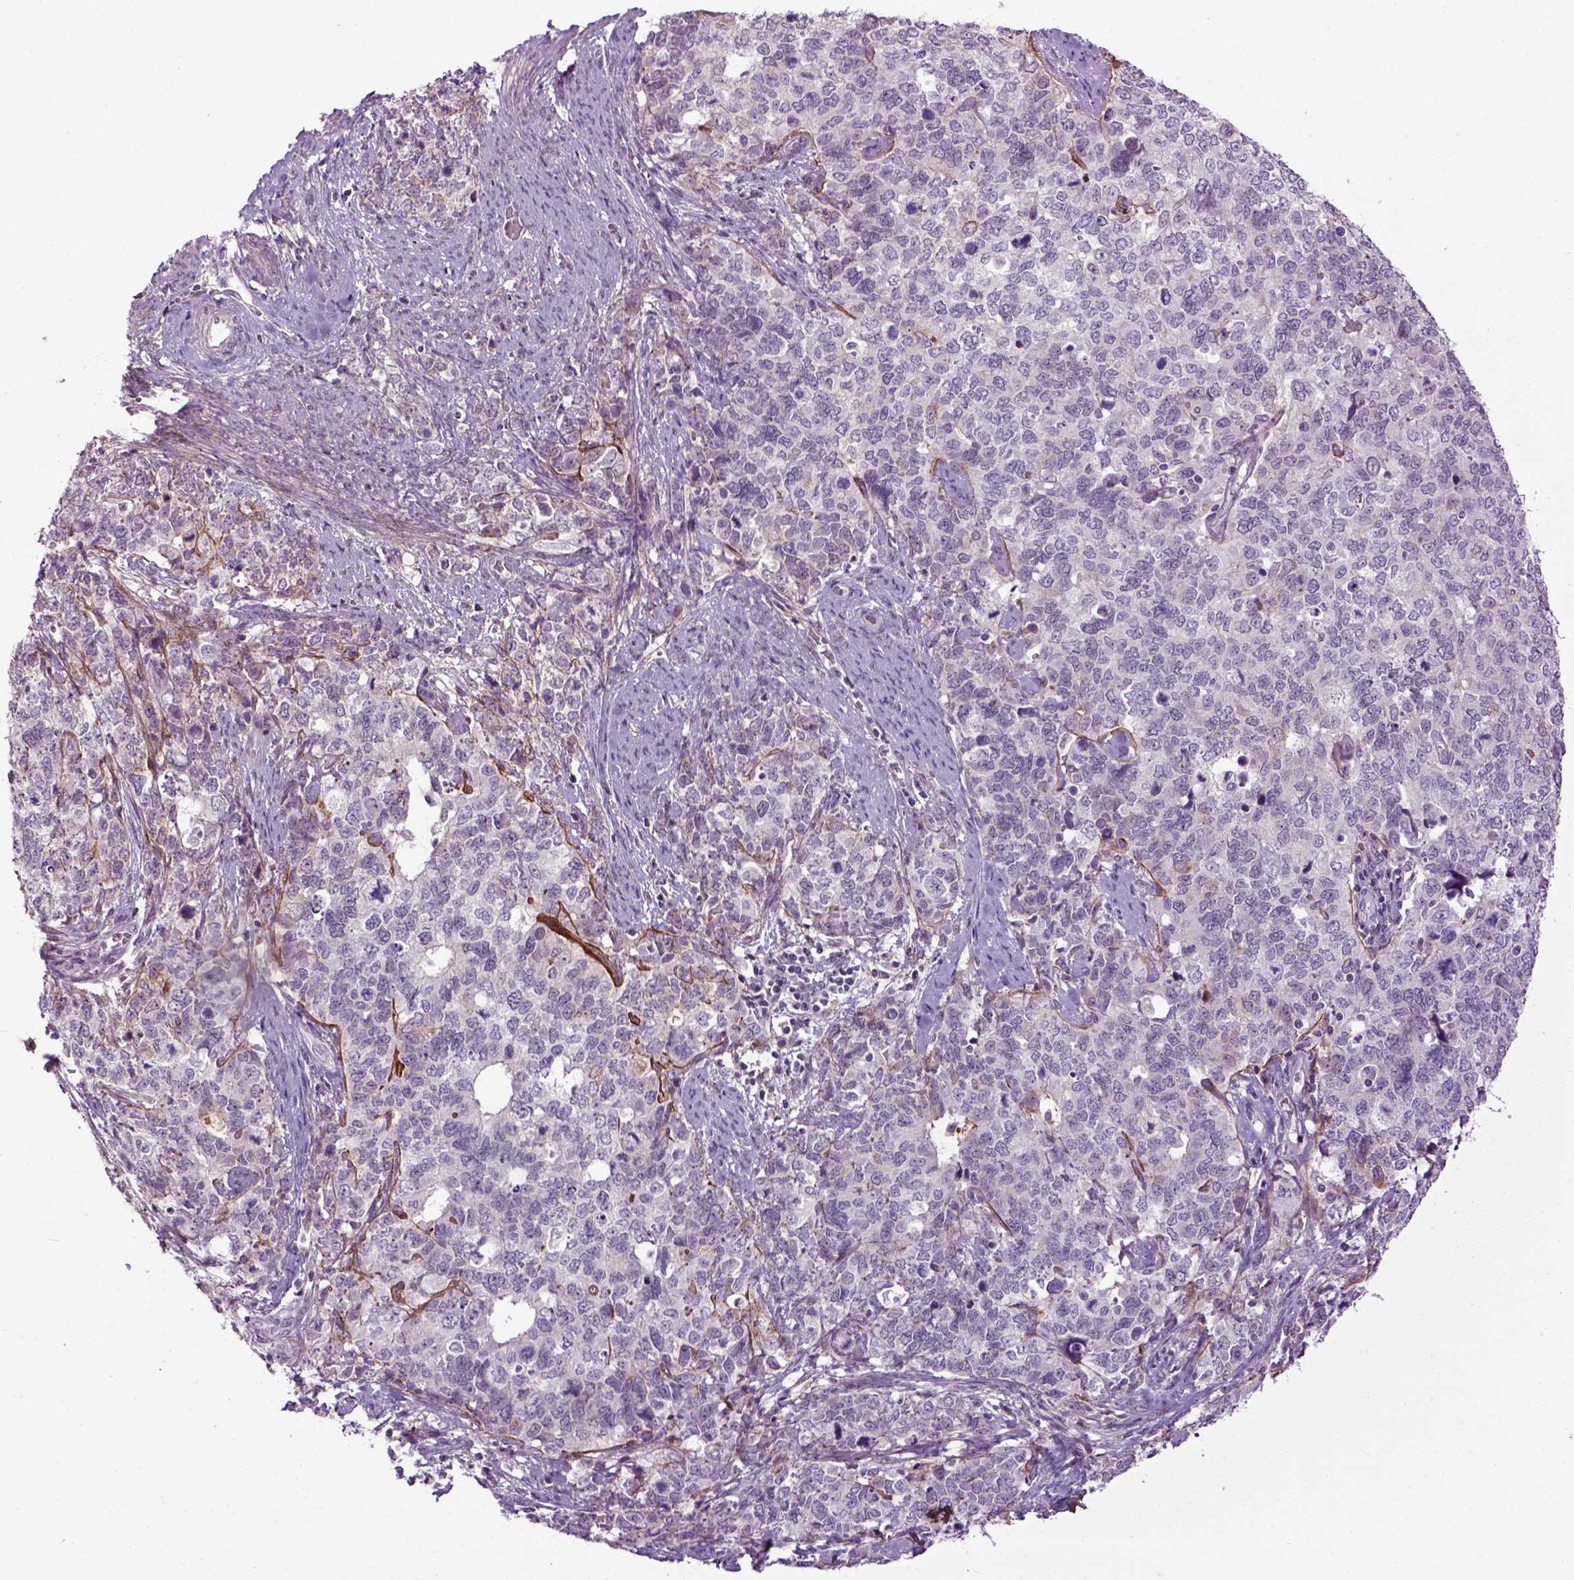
{"staining": {"intensity": "negative", "quantity": "none", "location": "none"}, "tissue": "cervical cancer", "cell_type": "Tumor cells", "image_type": "cancer", "snomed": [{"axis": "morphology", "description": "Squamous cell carcinoma, NOS"}, {"axis": "topography", "description": "Cervix"}], "caption": "A high-resolution photomicrograph shows immunohistochemistry (IHC) staining of squamous cell carcinoma (cervical), which displays no significant expression in tumor cells.", "gene": "EMILIN3", "patient": {"sex": "female", "age": 63}}